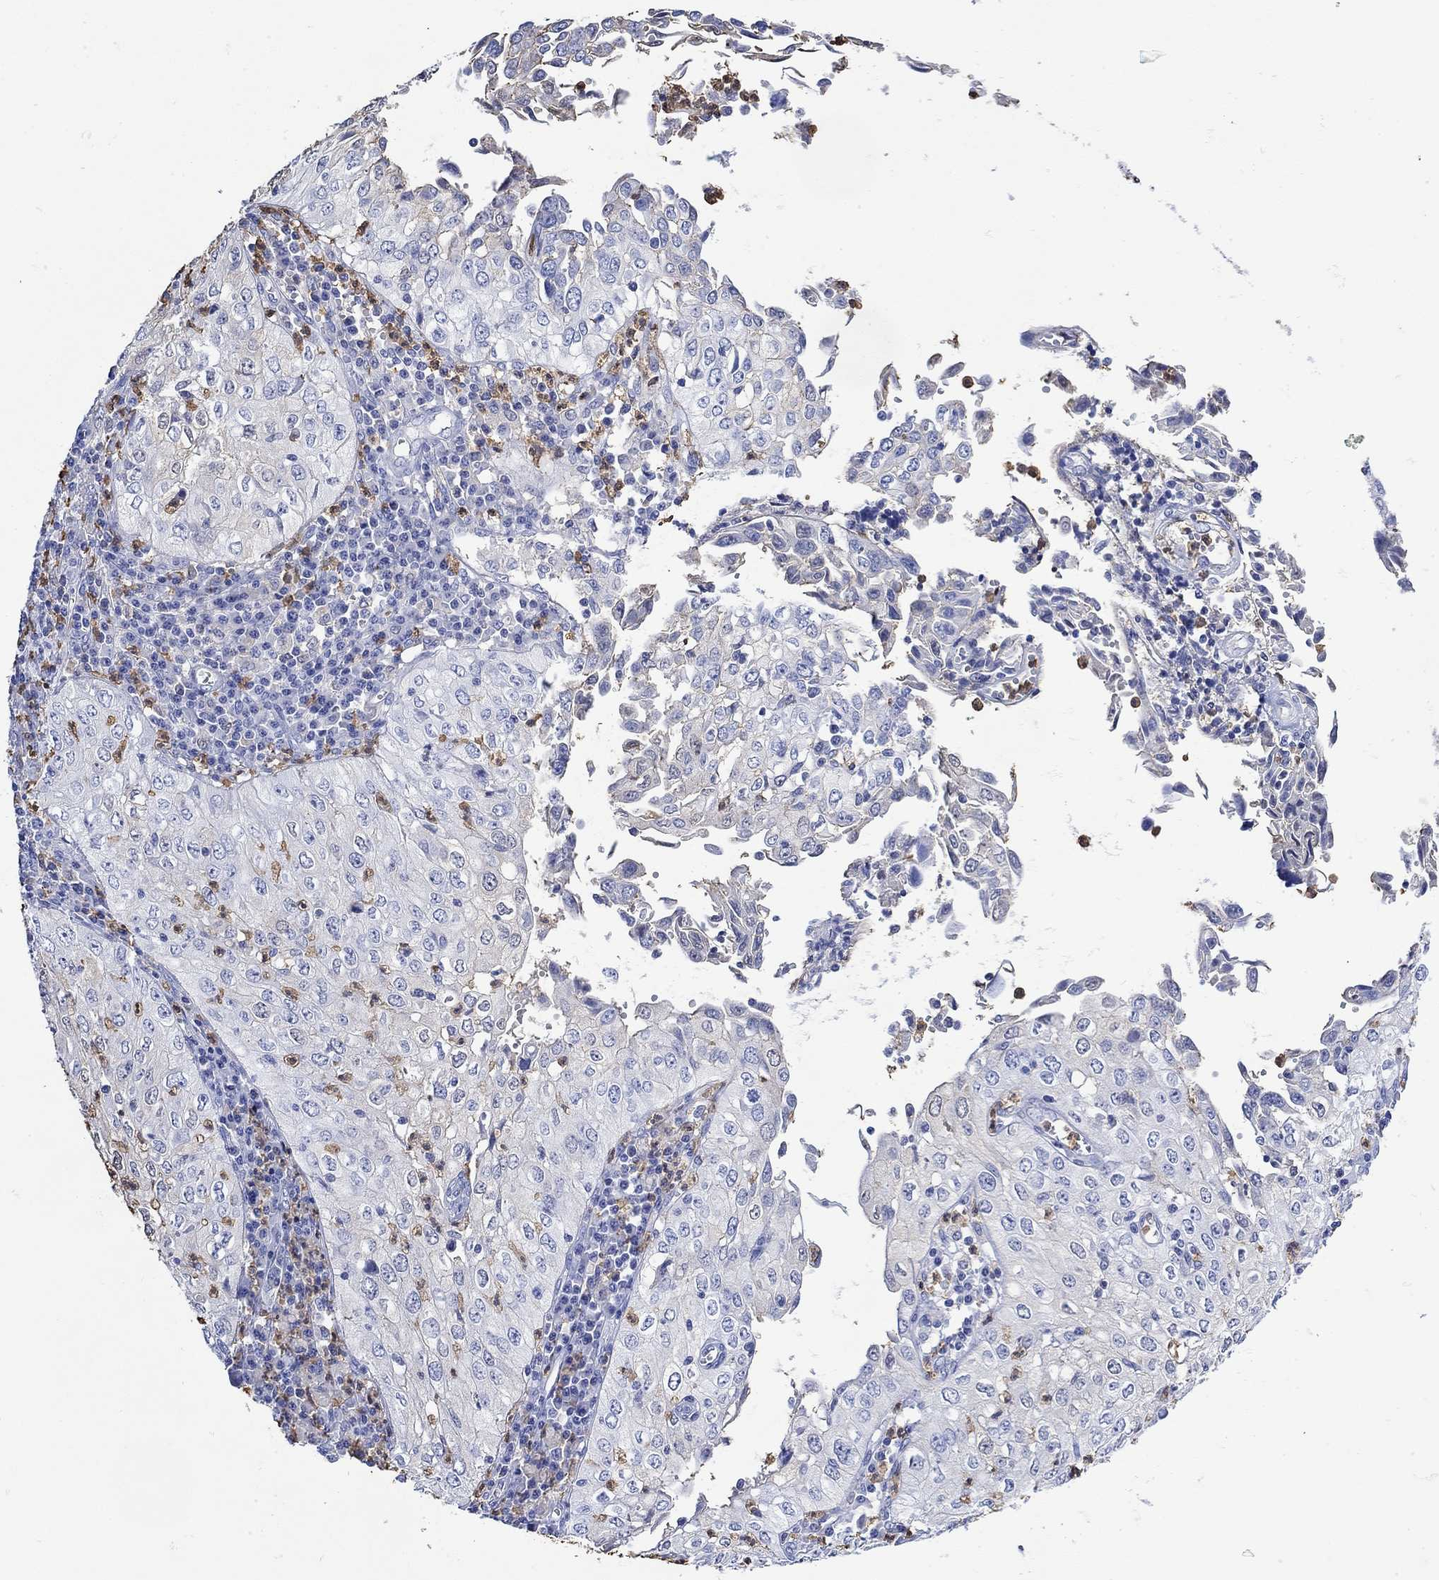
{"staining": {"intensity": "negative", "quantity": "none", "location": "none"}, "tissue": "cervical cancer", "cell_type": "Tumor cells", "image_type": "cancer", "snomed": [{"axis": "morphology", "description": "Squamous cell carcinoma, NOS"}, {"axis": "topography", "description": "Cervix"}], "caption": "The histopathology image exhibits no significant staining in tumor cells of squamous cell carcinoma (cervical).", "gene": "LINGO3", "patient": {"sex": "female", "age": 24}}